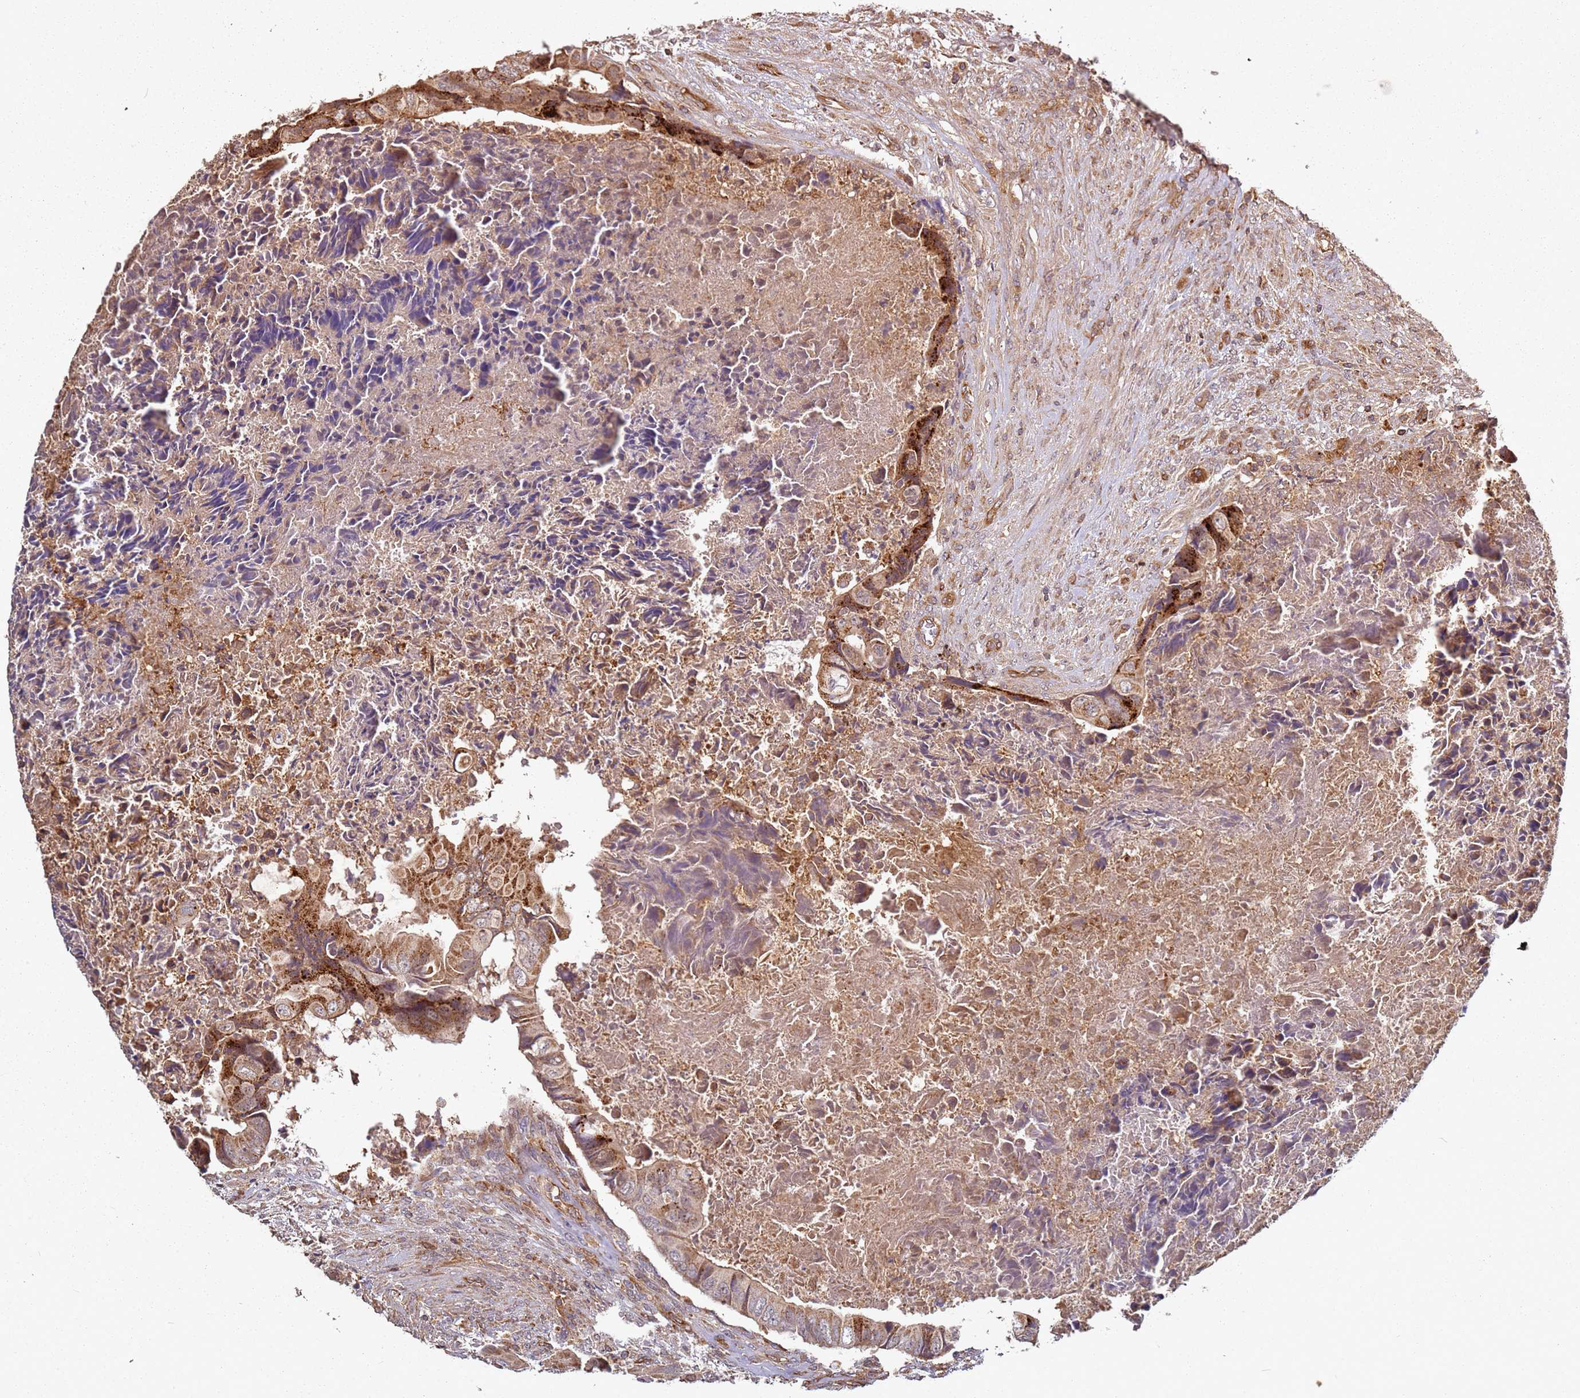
{"staining": {"intensity": "moderate", "quantity": ">75%", "location": "cytoplasmic/membranous"}, "tissue": "colorectal cancer", "cell_type": "Tumor cells", "image_type": "cancer", "snomed": [{"axis": "morphology", "description": "Adenocarcinoma, NOS"}, {"axis": "topography", "description": "Rectum"}], "caption": "There is medium levels of moderate cytoplasmic/membranous expression in tumor cells of adenocarcinoma (colorectal), as demonstrated by immunohistochemical staining (brown color).", "gene": "SCGB2B2", "patient": {"sex": "female", "age": 78}}